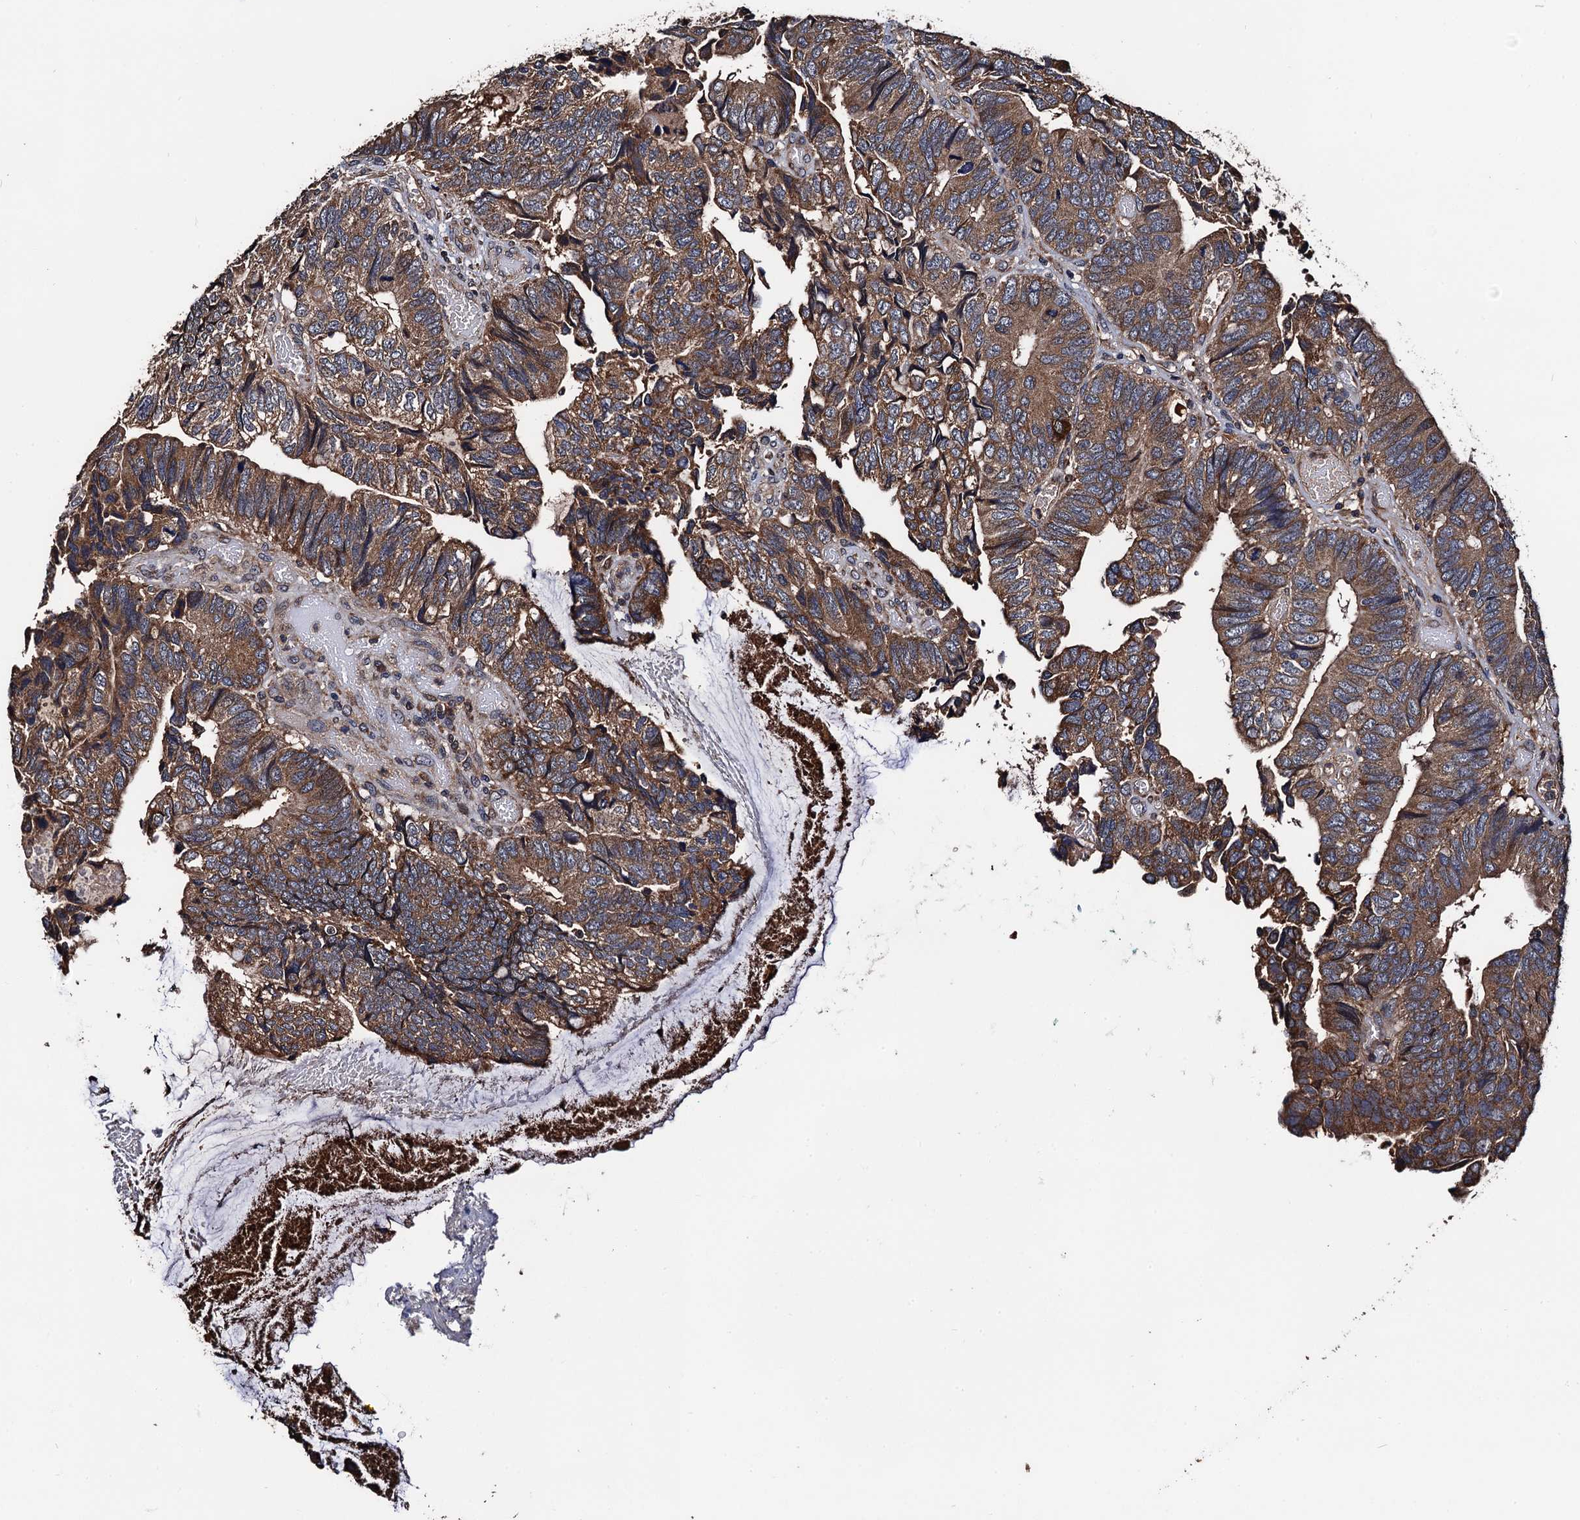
{"staining": {"intensity": "moderate", "quantity": ">75%", "location": "cytoplasmic/membranous"}, "tissue": "colorectal cancer", "cell_type": "Tumor cells", "image_type": "cancer", "snomed": [{"axis": "morphology", "description": "Adenocarcinoma, NOS"}, {"axis": "topography", "description": "Colon"}], "caption": "DAB immunohistochemical staining of colorectal adenocarcinoma reveals moderate cytoplasmic/membranous protein expression in approximately >75% of tumor cells.", "gene": "RGS11", "patient": {"sex": "female", "age": 67}}